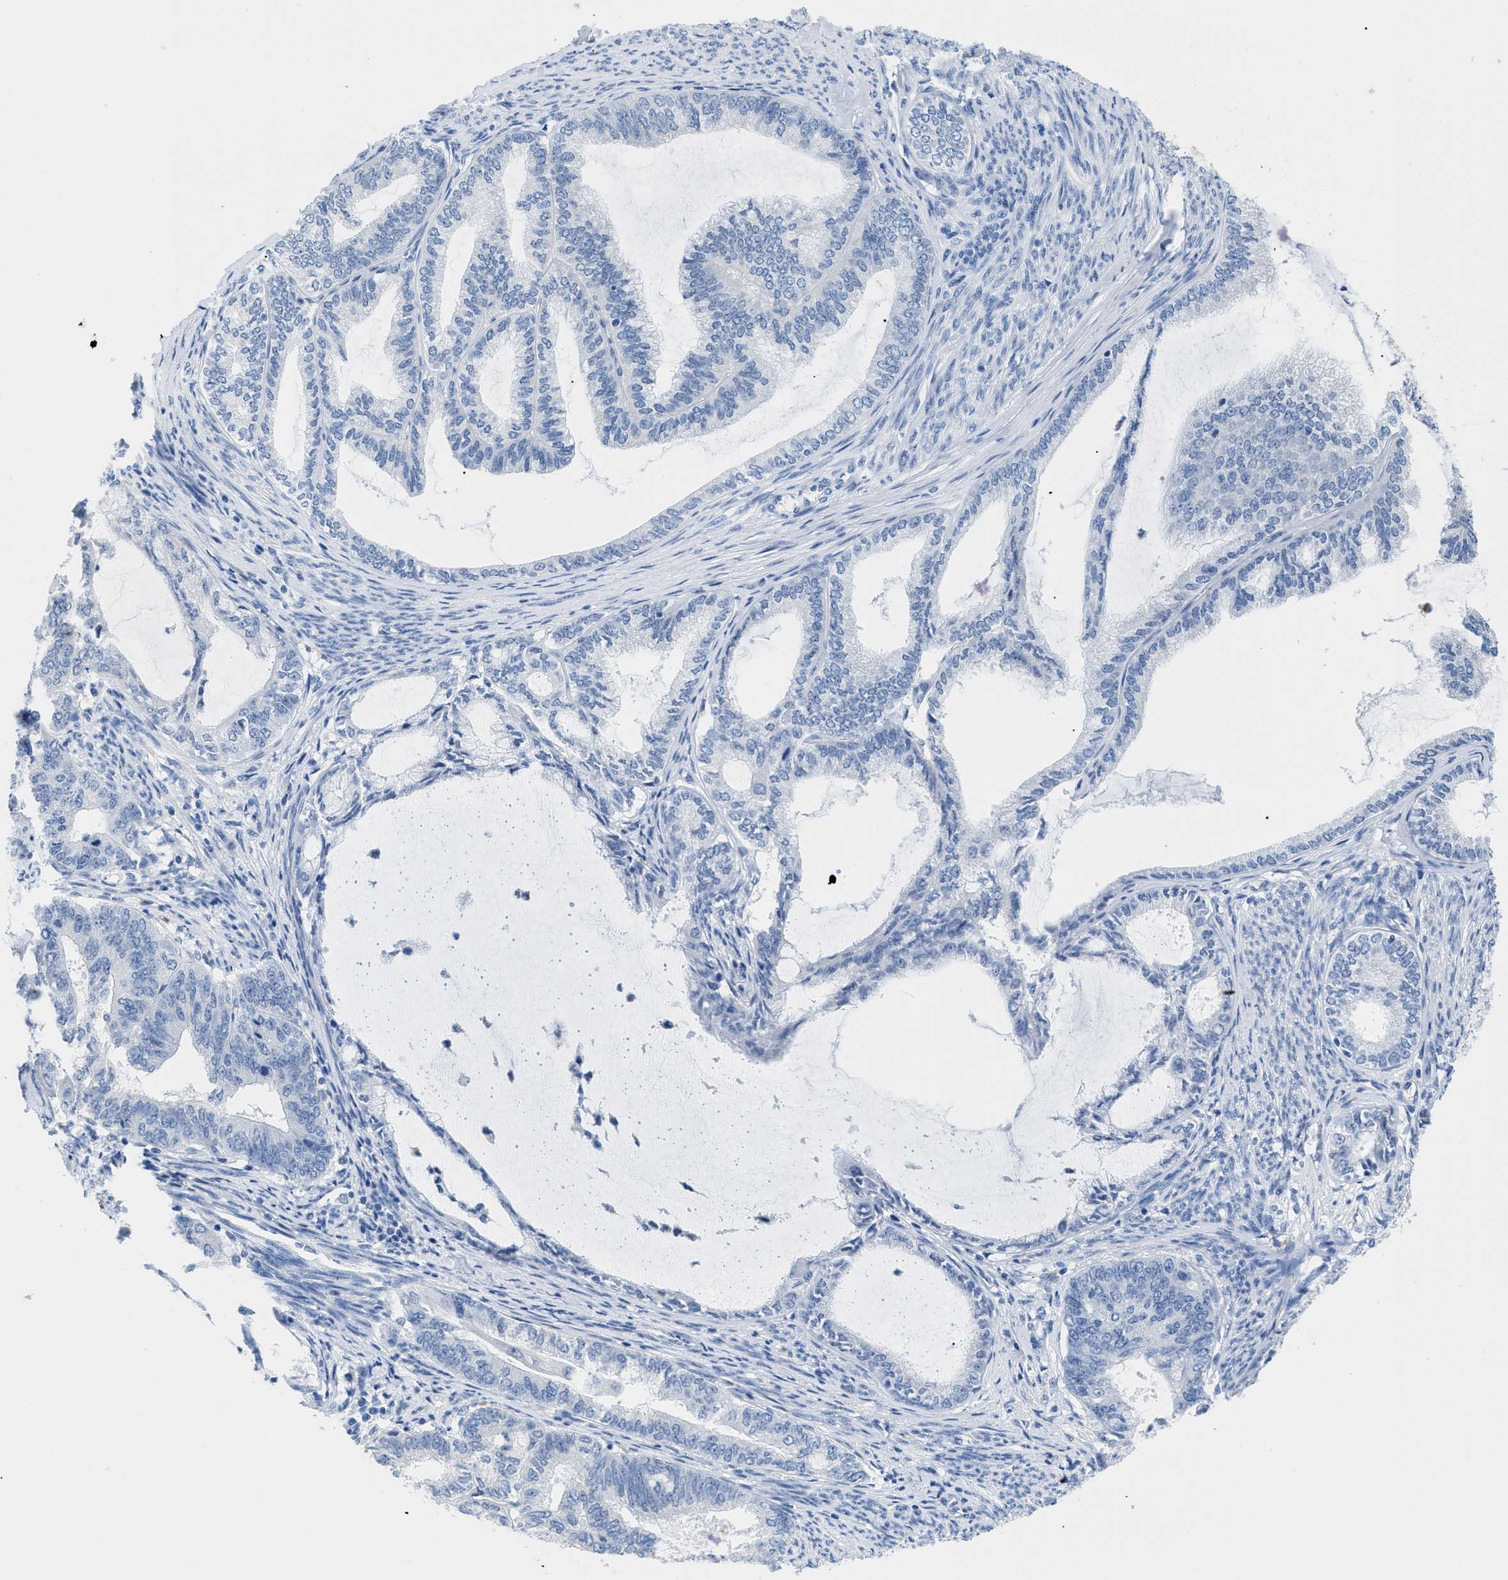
{"staining": {"intensity": "negative", "quantity": "none", "location": "none"}, "tissue": "endometrial cancer", "cell_type": "Tumor cells", "image_type": "cancer", "snomed": [{"axis": "morphology", "description": "Adenocarcinoma, NOS"}, {"axis": "topography", "description": "Endometrium"}], "caption": "Tumor cells are negative for brown protein staining in endometrial cancer (adenocarcinoma).", "gene": "APOBEC2", "patient": {"sex": "female", "age": 86}}